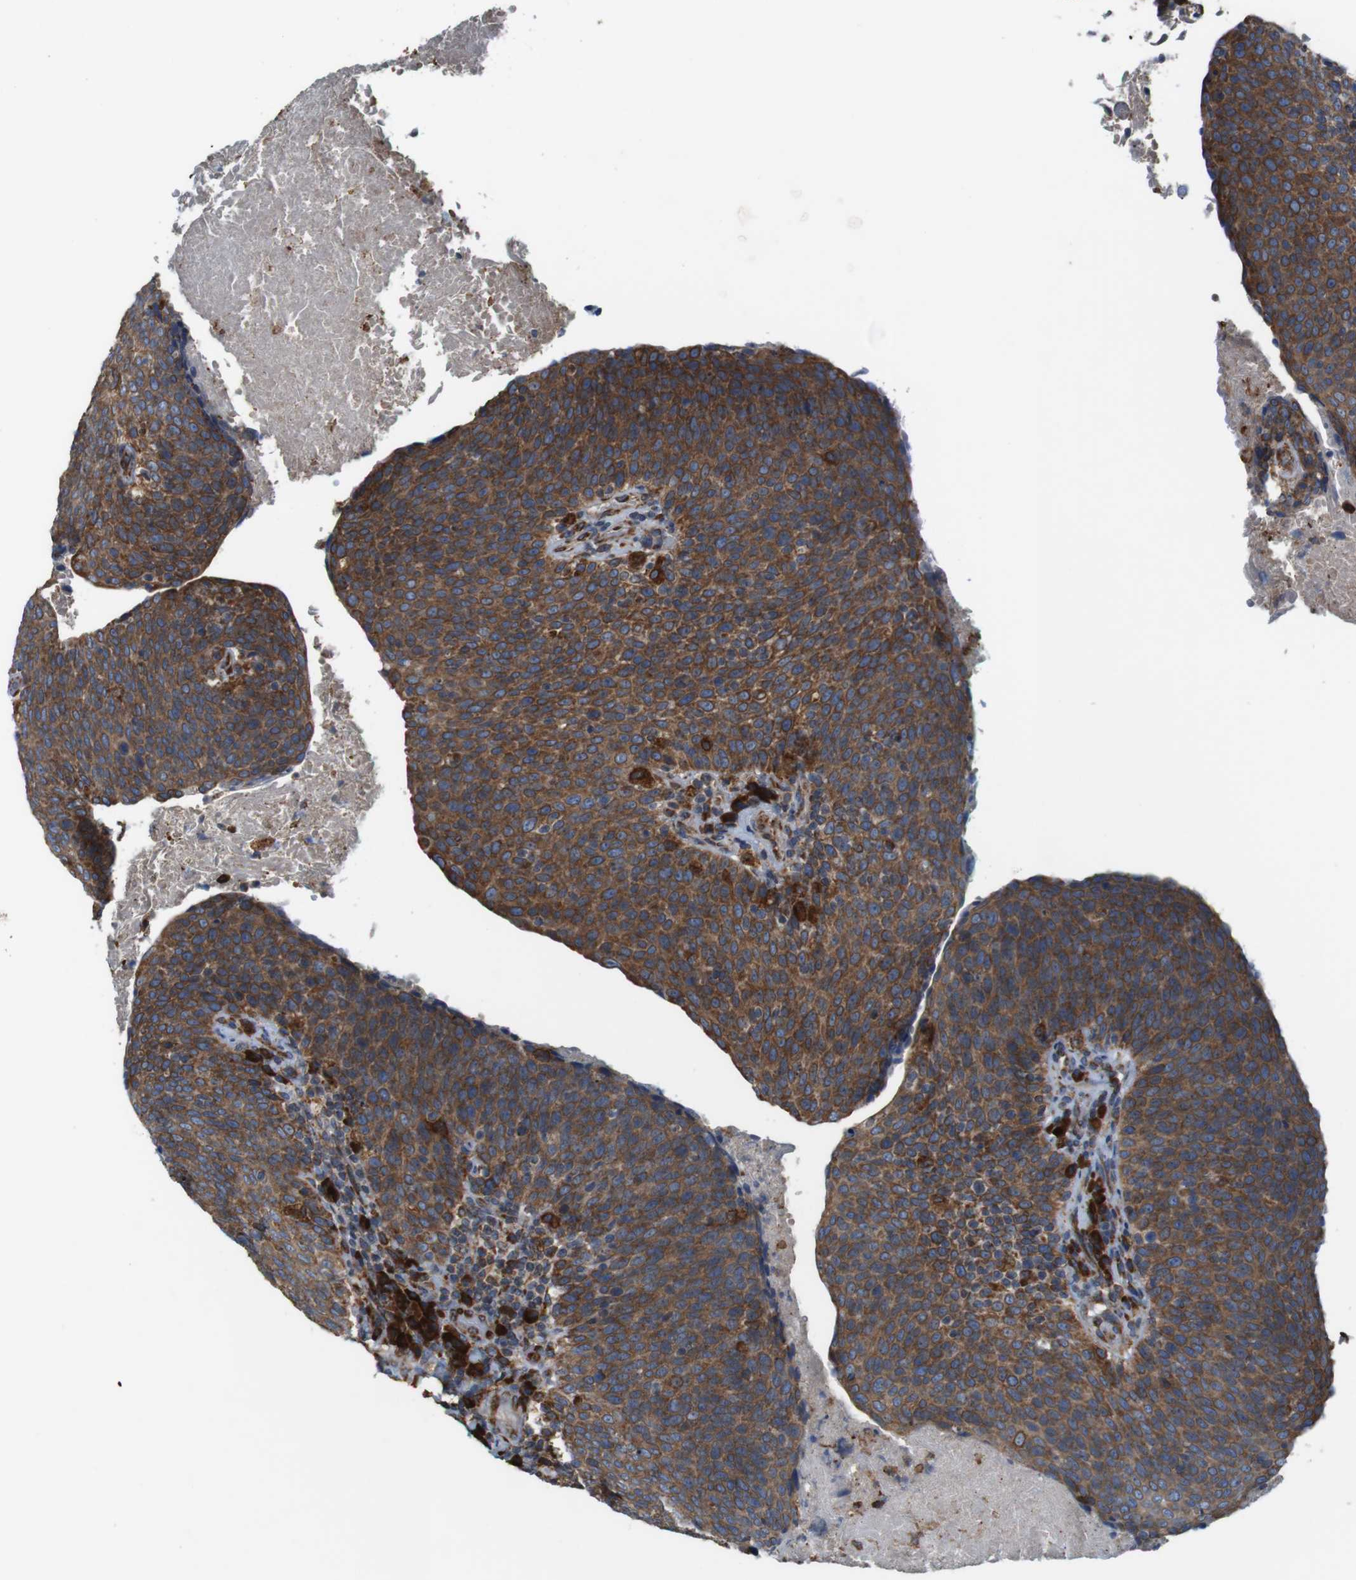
{"staining": {"intensity": "weak", "quantity": ">75%", "location": "cytoplasmic/membranous"}, "tissue": "head and neck cancer", "cell_type": "Tumor cells", "image_type": "cancer", "snomed": [{"axis": "morphology", "description": "Squamous cell carcinoma, NOS"}, {"axis": "morphology", "description": "Squamous cell carcinoma, metastatic, NOS"}, {"axis": "topography", "description": "Lymph node"}, {"axis": "topography", "description": "Head-Neck"}], "caption": "High-magnification brightfield microscopy of head and neck metastatic squamous cell carcinoma stained with DAB (brown) and counterstained with hematoxylin (blue). tumor cells exhibit weak cytoplasmic/membranous staining is identified in about>75% of cells. The protein is shown in brown color, while the nuclei are stained blue.", "gene": "UGGT1", "patient": {"sex": "male", "age": 62}}